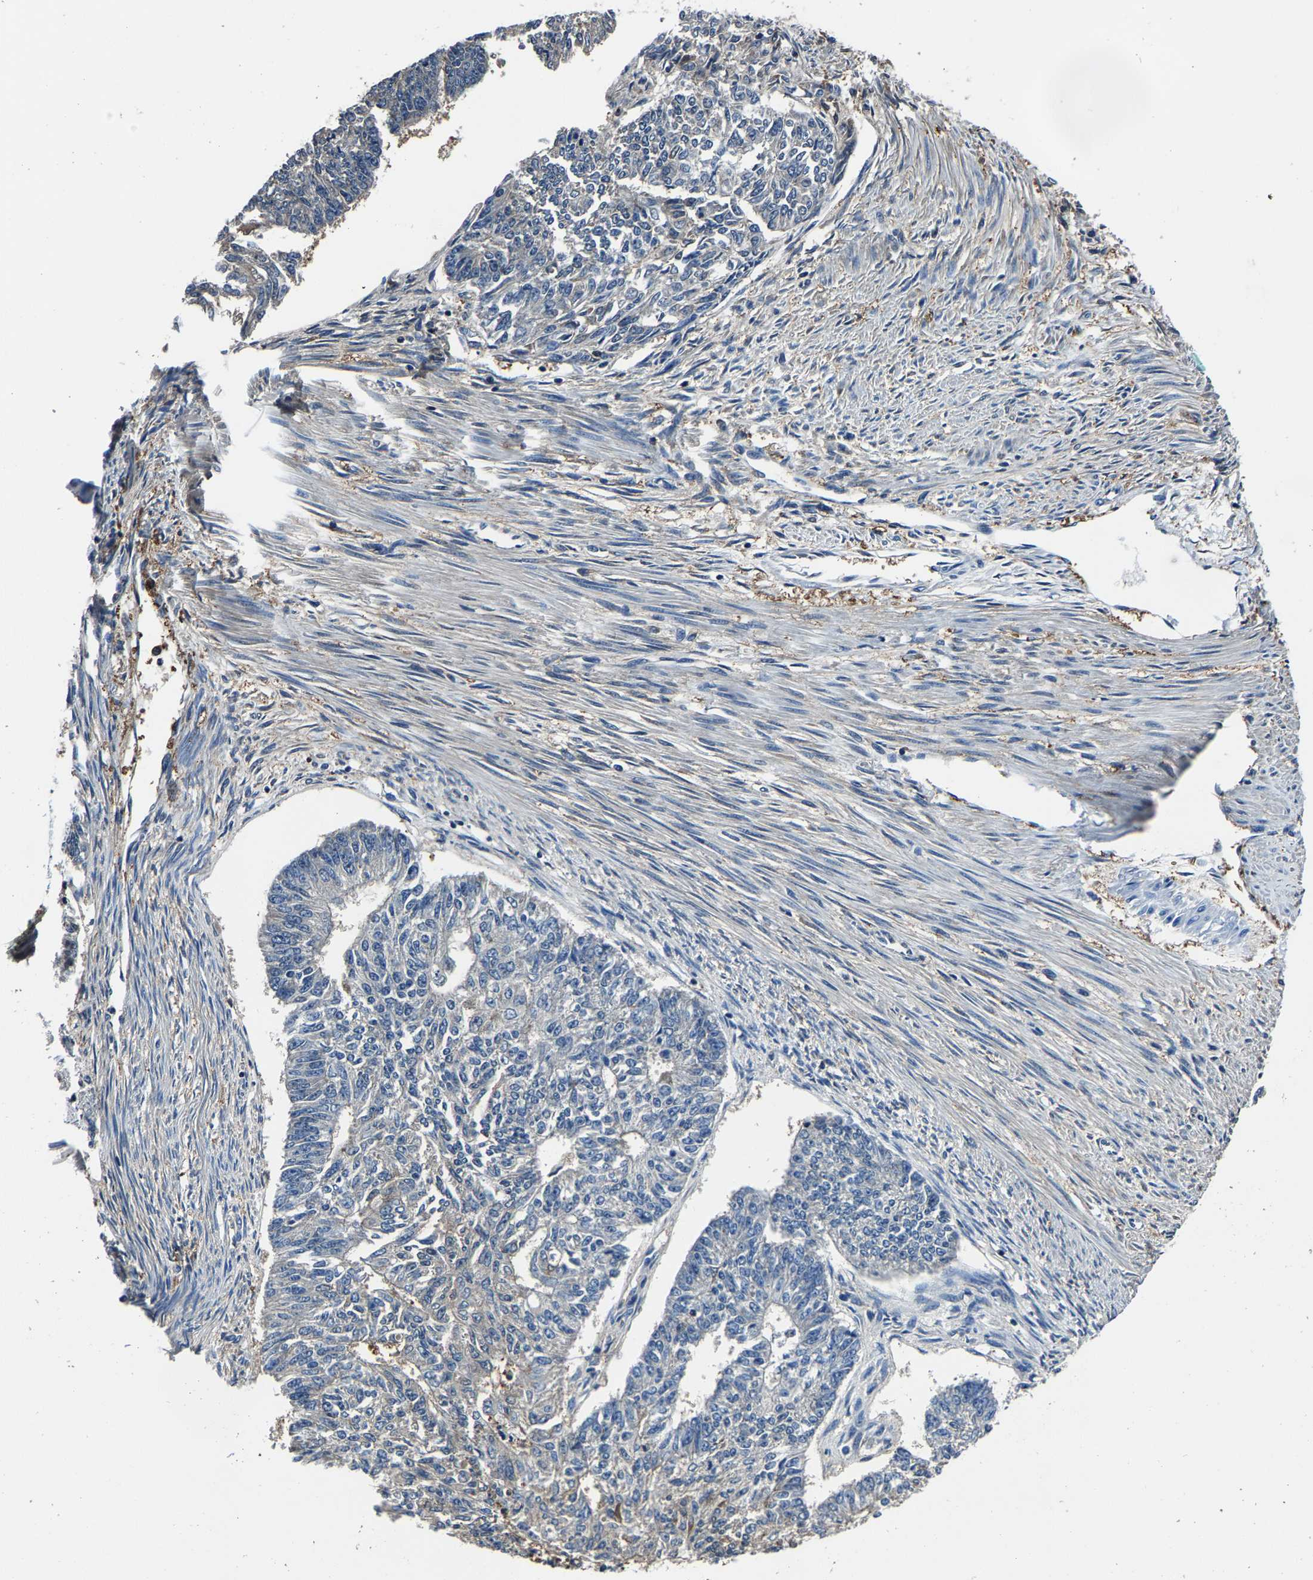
{"staining": {"intensity": "negative", "quantity": "none", "location": "none"}, "tissue": "endometrial cancer", "cell_type": "Tumor cells", "image_type": "cancer", "snomed": [{"axis": "morphology", "description": "Adenocarcinoma, NOS"}, {"axis": "topography", "description": "Endometrium"}], "caption": "There is no significant expression in tumor cells of adenocarcinoma (endometrial). The staining is performed using DAB (3,3'-diaminobenzidine) brown chromogen with nuclei counter-stained in using hematoxylin.", "gene": "ALDOB", "patient": {"sex": "female", "age": 32}}